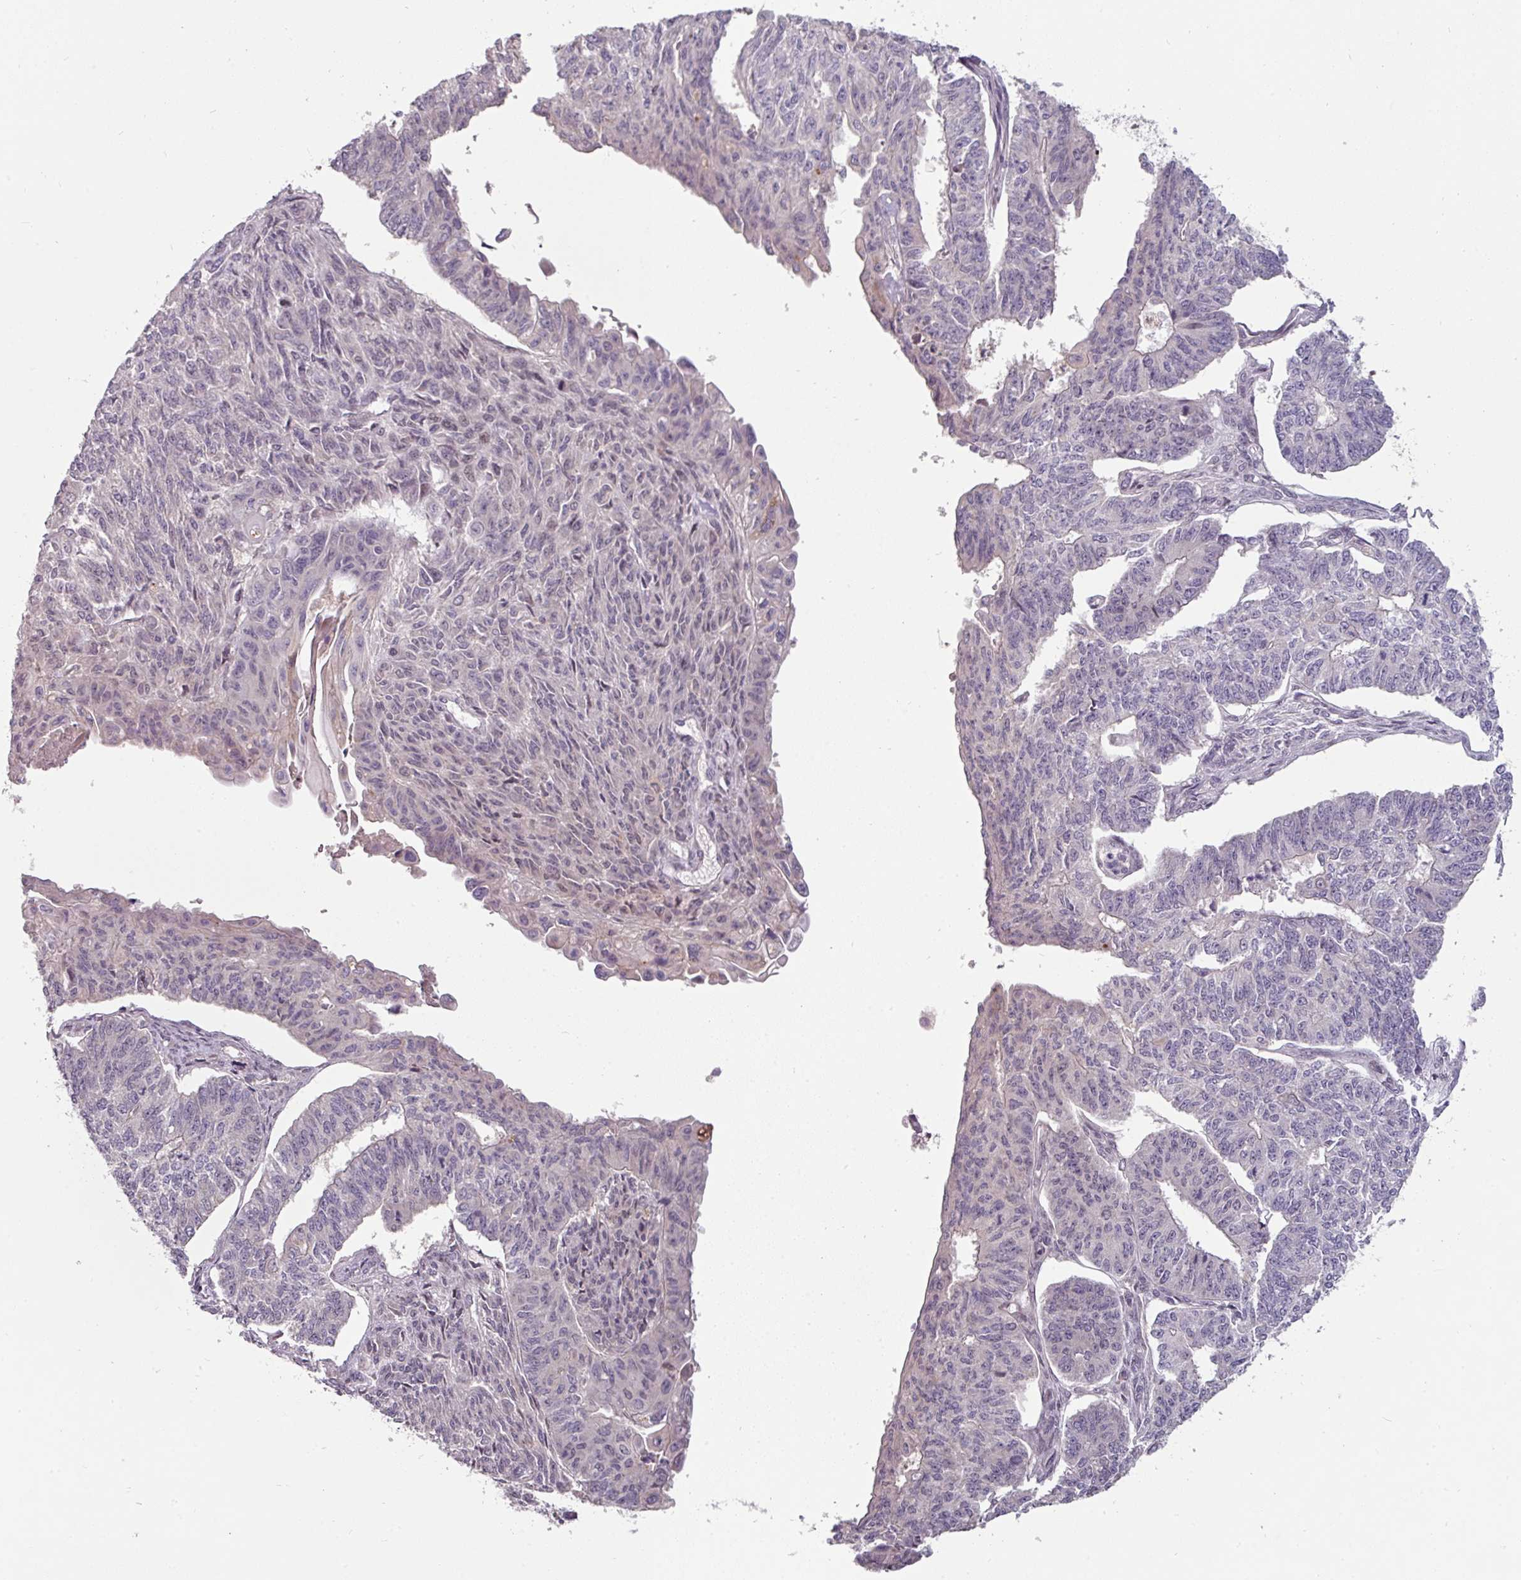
{"staining": {"intensity": "negative", "quantity": "none", "location": "none"}, "tissue": "endometrial cancer", "cell_type": "Tumor cells", "image_type": "cancer", "snomed": [{"axis": "morphology", "description": "Adenocarcinoma, NOS"}, {"axis": "topography", "description": "Endometrium"}], "caption": "This image is of endometrial cancer stained with immunohistochemistry to label a protein in brown with the nuclei are counter-stained blue. There is no positivity in tumor cells. Nuclei are stained in blue.", "gene": "SWSAP1", "patient": {"sex": "female", "age": 32}}